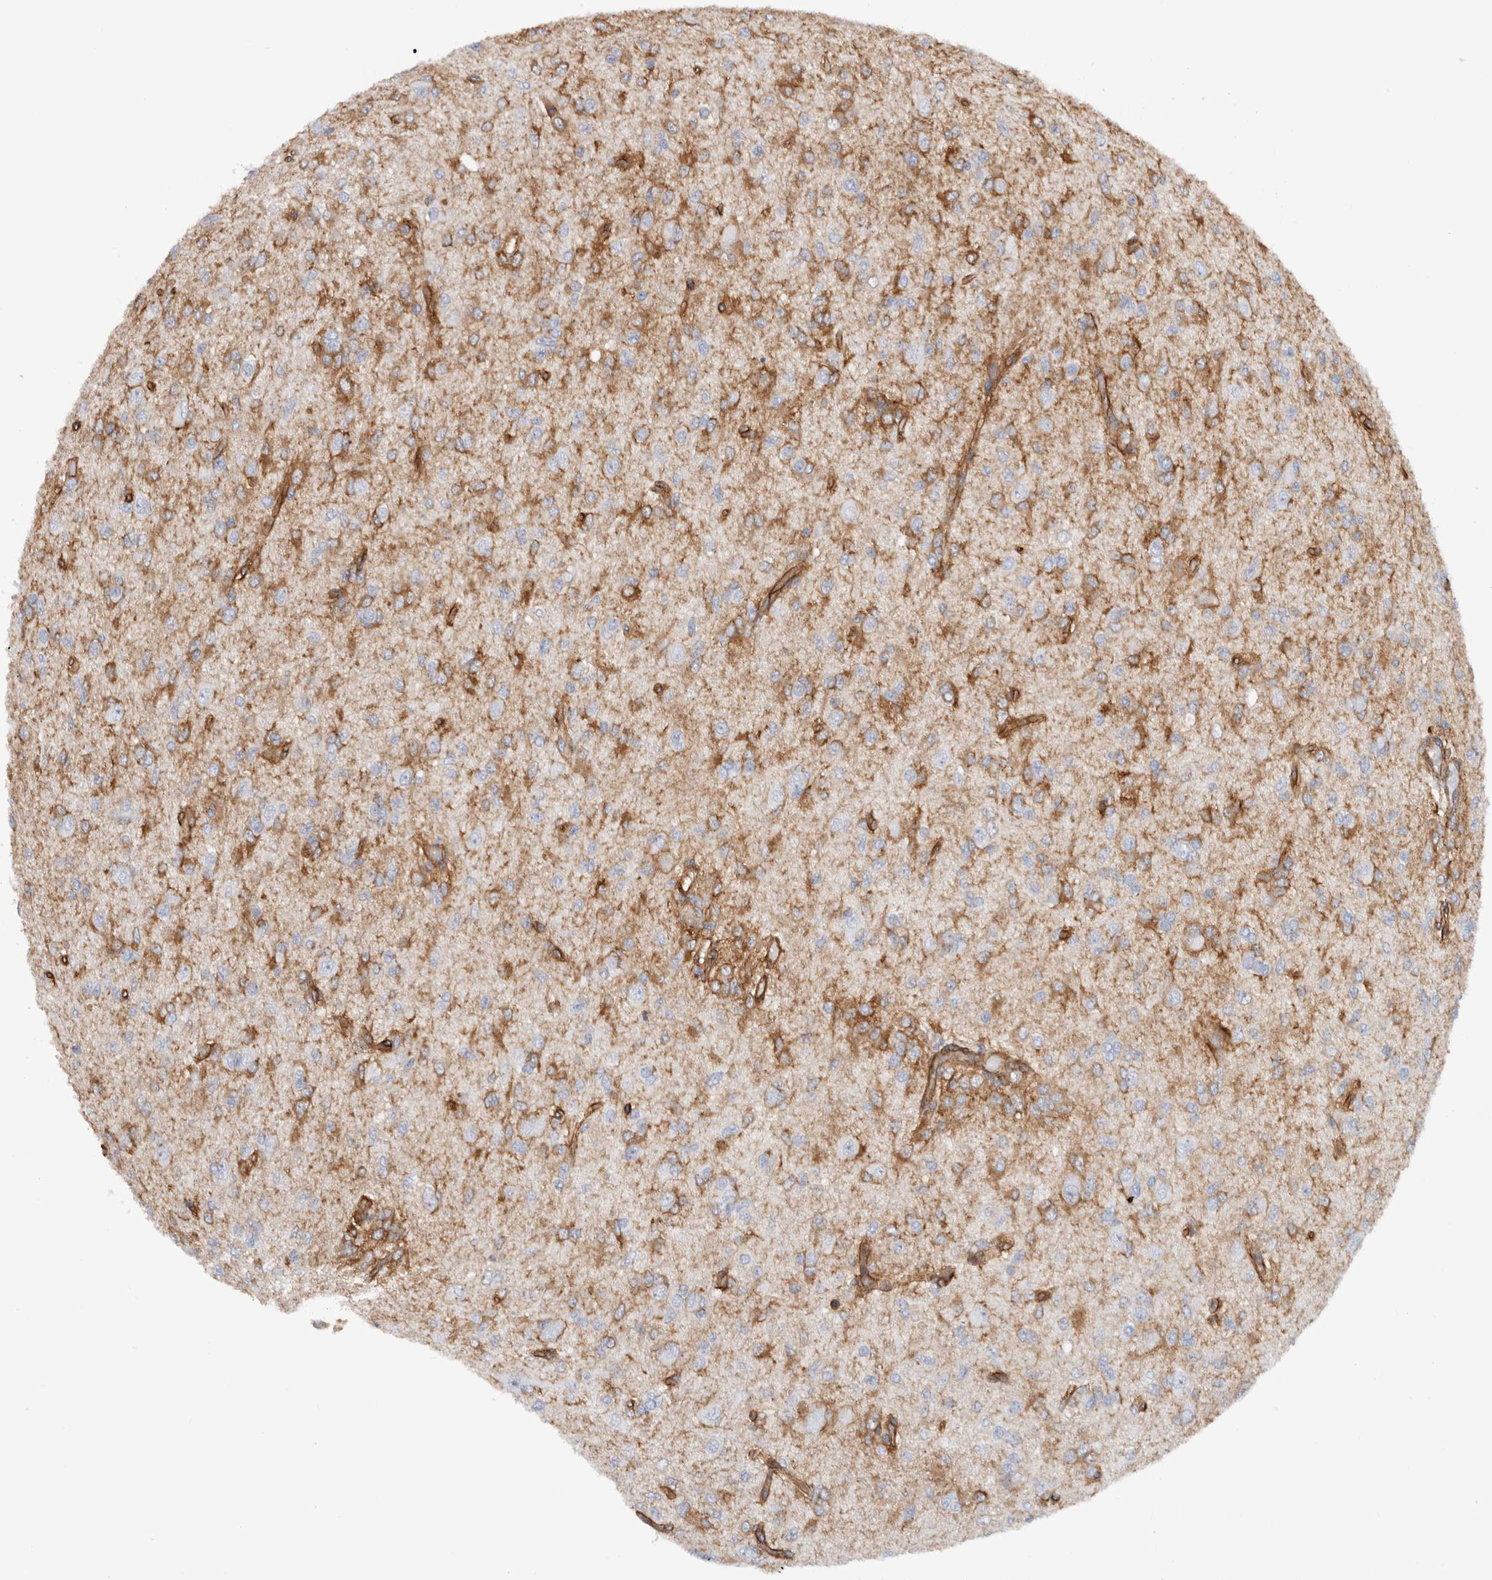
{"staining": {"intensity": "moderate", "quantity": "25%-75%", "location": "cytoplasmic/membranous"}, "tissue": "glioma", "cell_type": "Tumor cells", "image_type": "cancer", "snomed": [{"axis": "morphology", "description": "Glioma, malignant, High grade"}, {"axis": "topography", "description": "Brain"}], "caption": "Glioma stained with a protein marker shows moderate staining in tumor cells.", "gene": "AHNAK", "patient": {"sex": "female", "age": 59}}